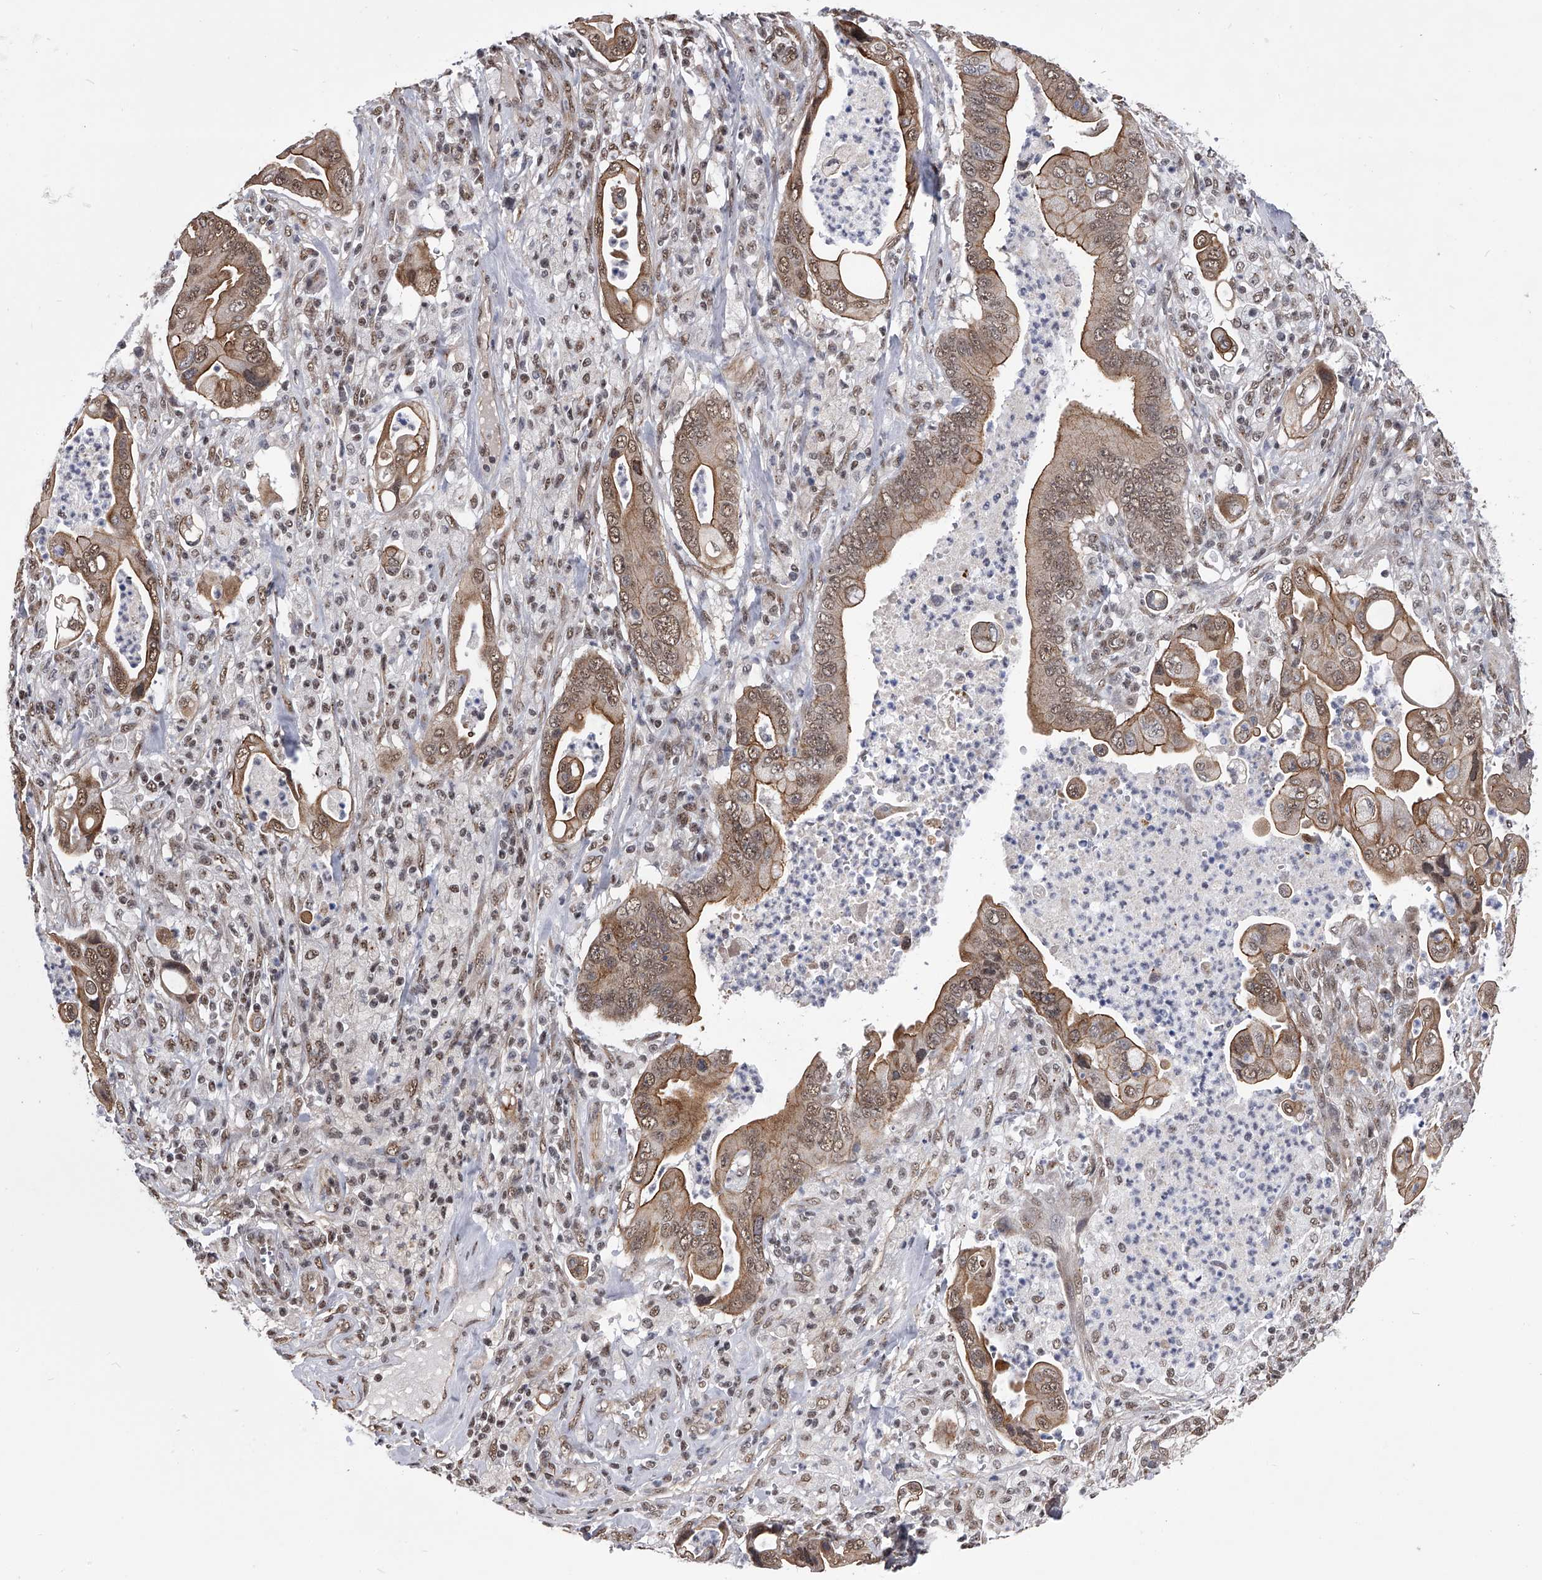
{"staining": {"intensity": "moderate", "quantity": ">75%", "location": "cytoplasmic/membranous,nuclear"}, "tissue": "pancreatic cancer", "cell_type": "Tumor cells", "image_type": "cancer", "snomed": [{"axis": "morphology", "description": "Adenocarcinoma, NOS"}, {"axis": "topography", "description": "Pancreas"}], "caption": "About >75% of tumor cells in adenocarcinoma (pancreatic) show moderate cytoplasmic/membranous and nuclear protein expression as visualized by brown immunohistochemical staining.", "gene": "ZNF76", "patient": {"sex": "male", "age": 78}}